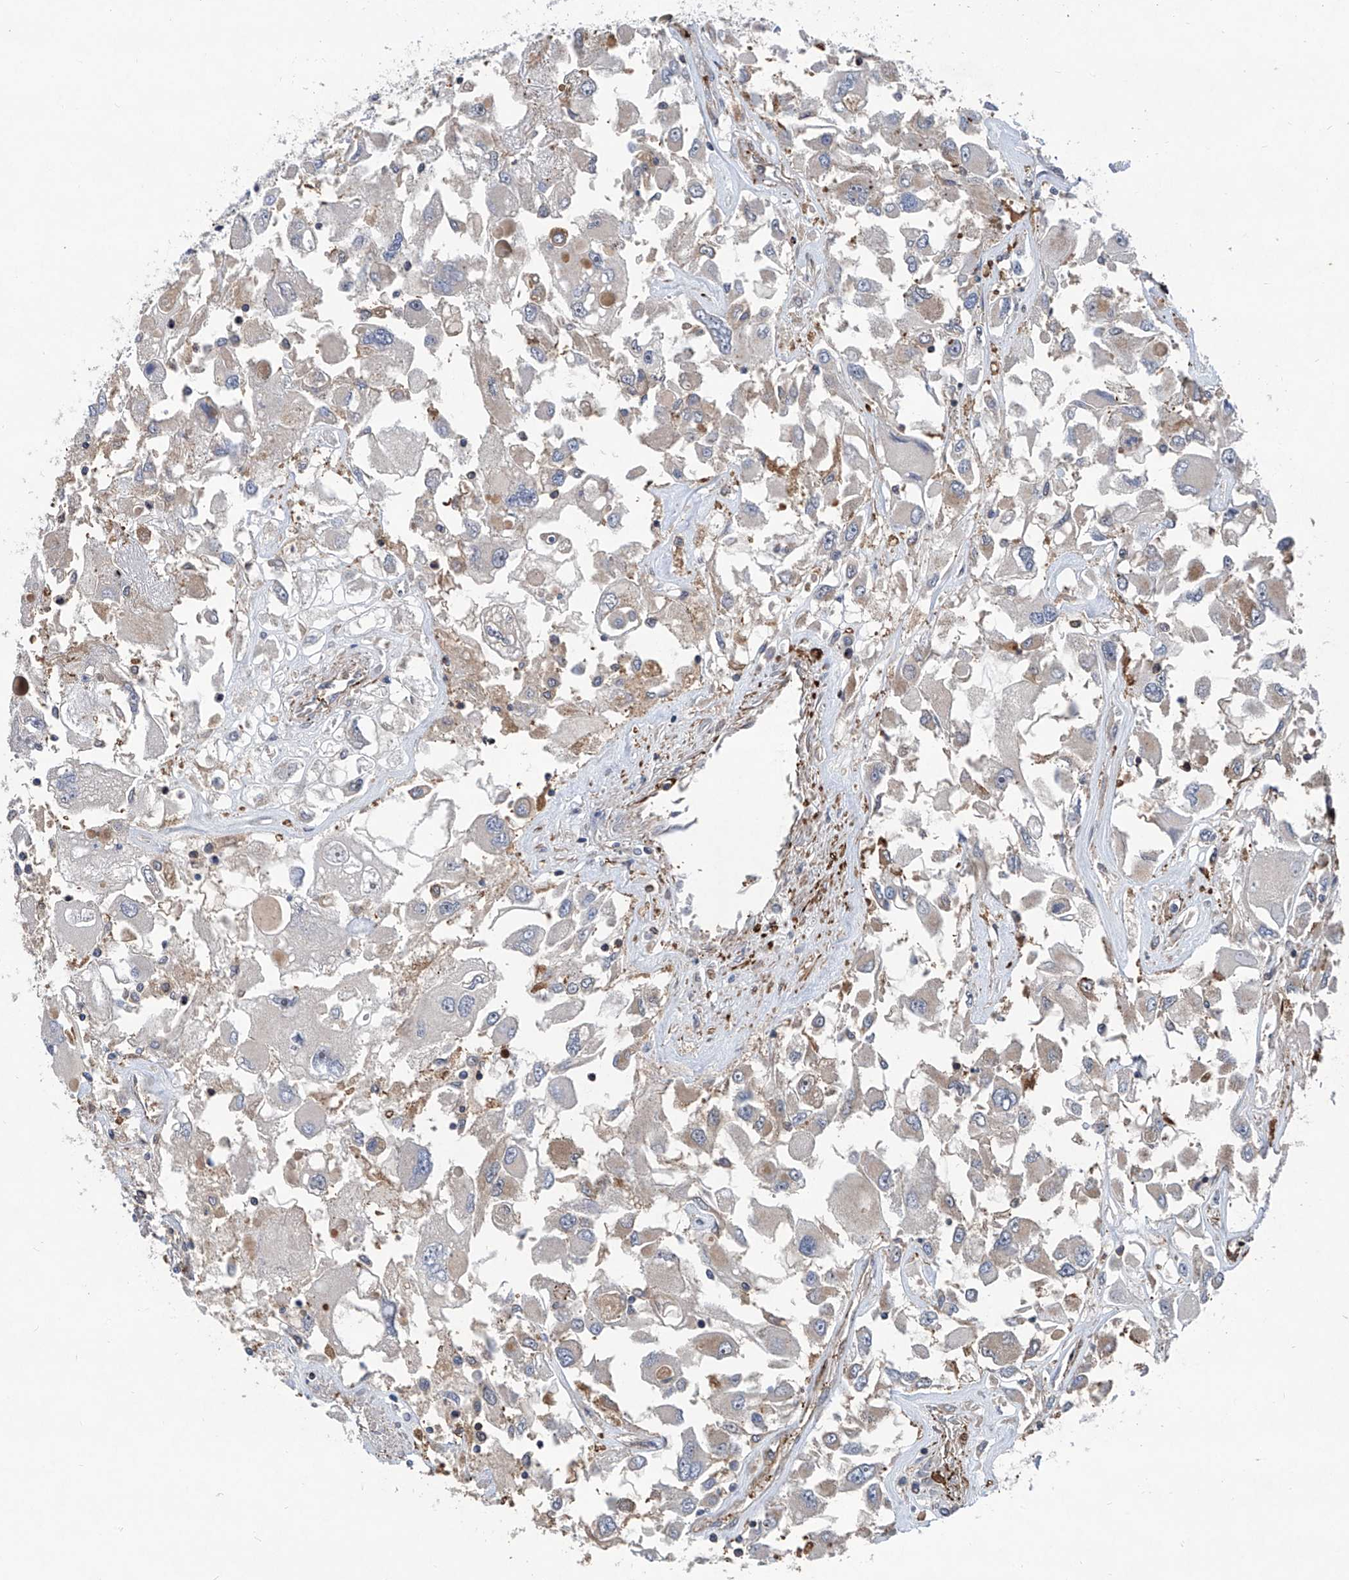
{"staining": {"intensity": "negative", "quantity": "none", "location": "none"}, "tissue": "renal cancer", "cell_type": "Tumor cells", "image_type": "cancer", "snomed": [{"axis": "morphology", "description": "Adenocarcinoma, NOS"}, {"axis": "topography", "description": "Kidney"}], "caption": "Tumor cells show no significant expression in renal adenocarcinoma.", "gene": "NT5C3A", "patient": {"sex": "female", "age": 52}}